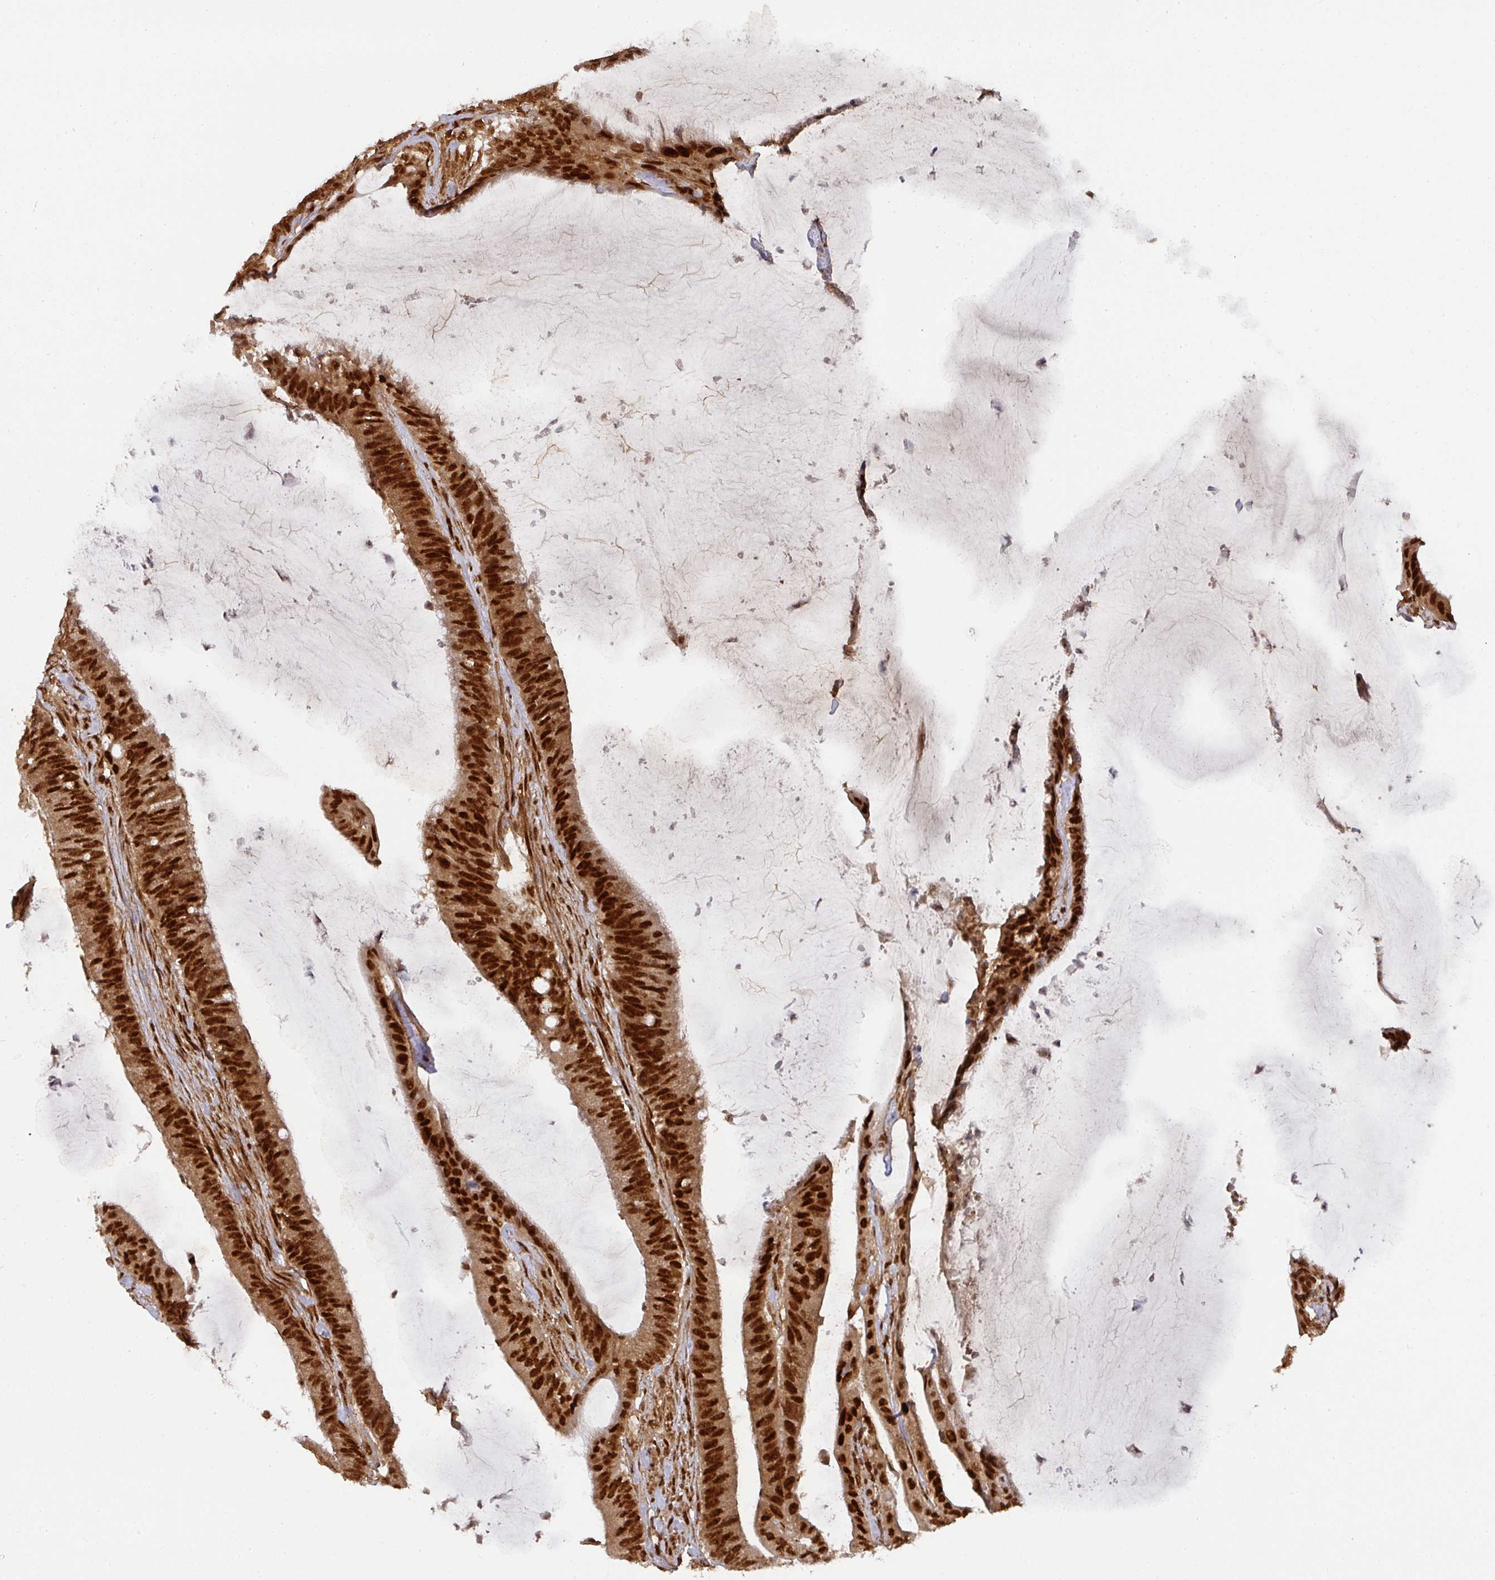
{"staining": {"intensity": "strong", "quantity": ">75%", "location": "nuclear"}, "tissue": "colorectal cancer", "cell_type": "Tumor cells", "image_type": "cancer", "snomed": [{"axis": "morphology", "description": "Adenocarcinoma, NOS"}, {"axis": "topography", "description": "Colon"}], "caption": "Immunohistochemistry (IHC) staining of colorectal cancer (adenocarcinoma), which shows high levels of strong nuclear expression in approximately >75% of tumor cells indicating strong nuclear protein positivity. The staining was performed using DAB (3,3'-diaminobenzidine) (brown) for protein detection and nuclei were counterstained in hematoxylin (blue).", "gene": "DIDO1", "patient": {"sex": "female", "age": 43}}